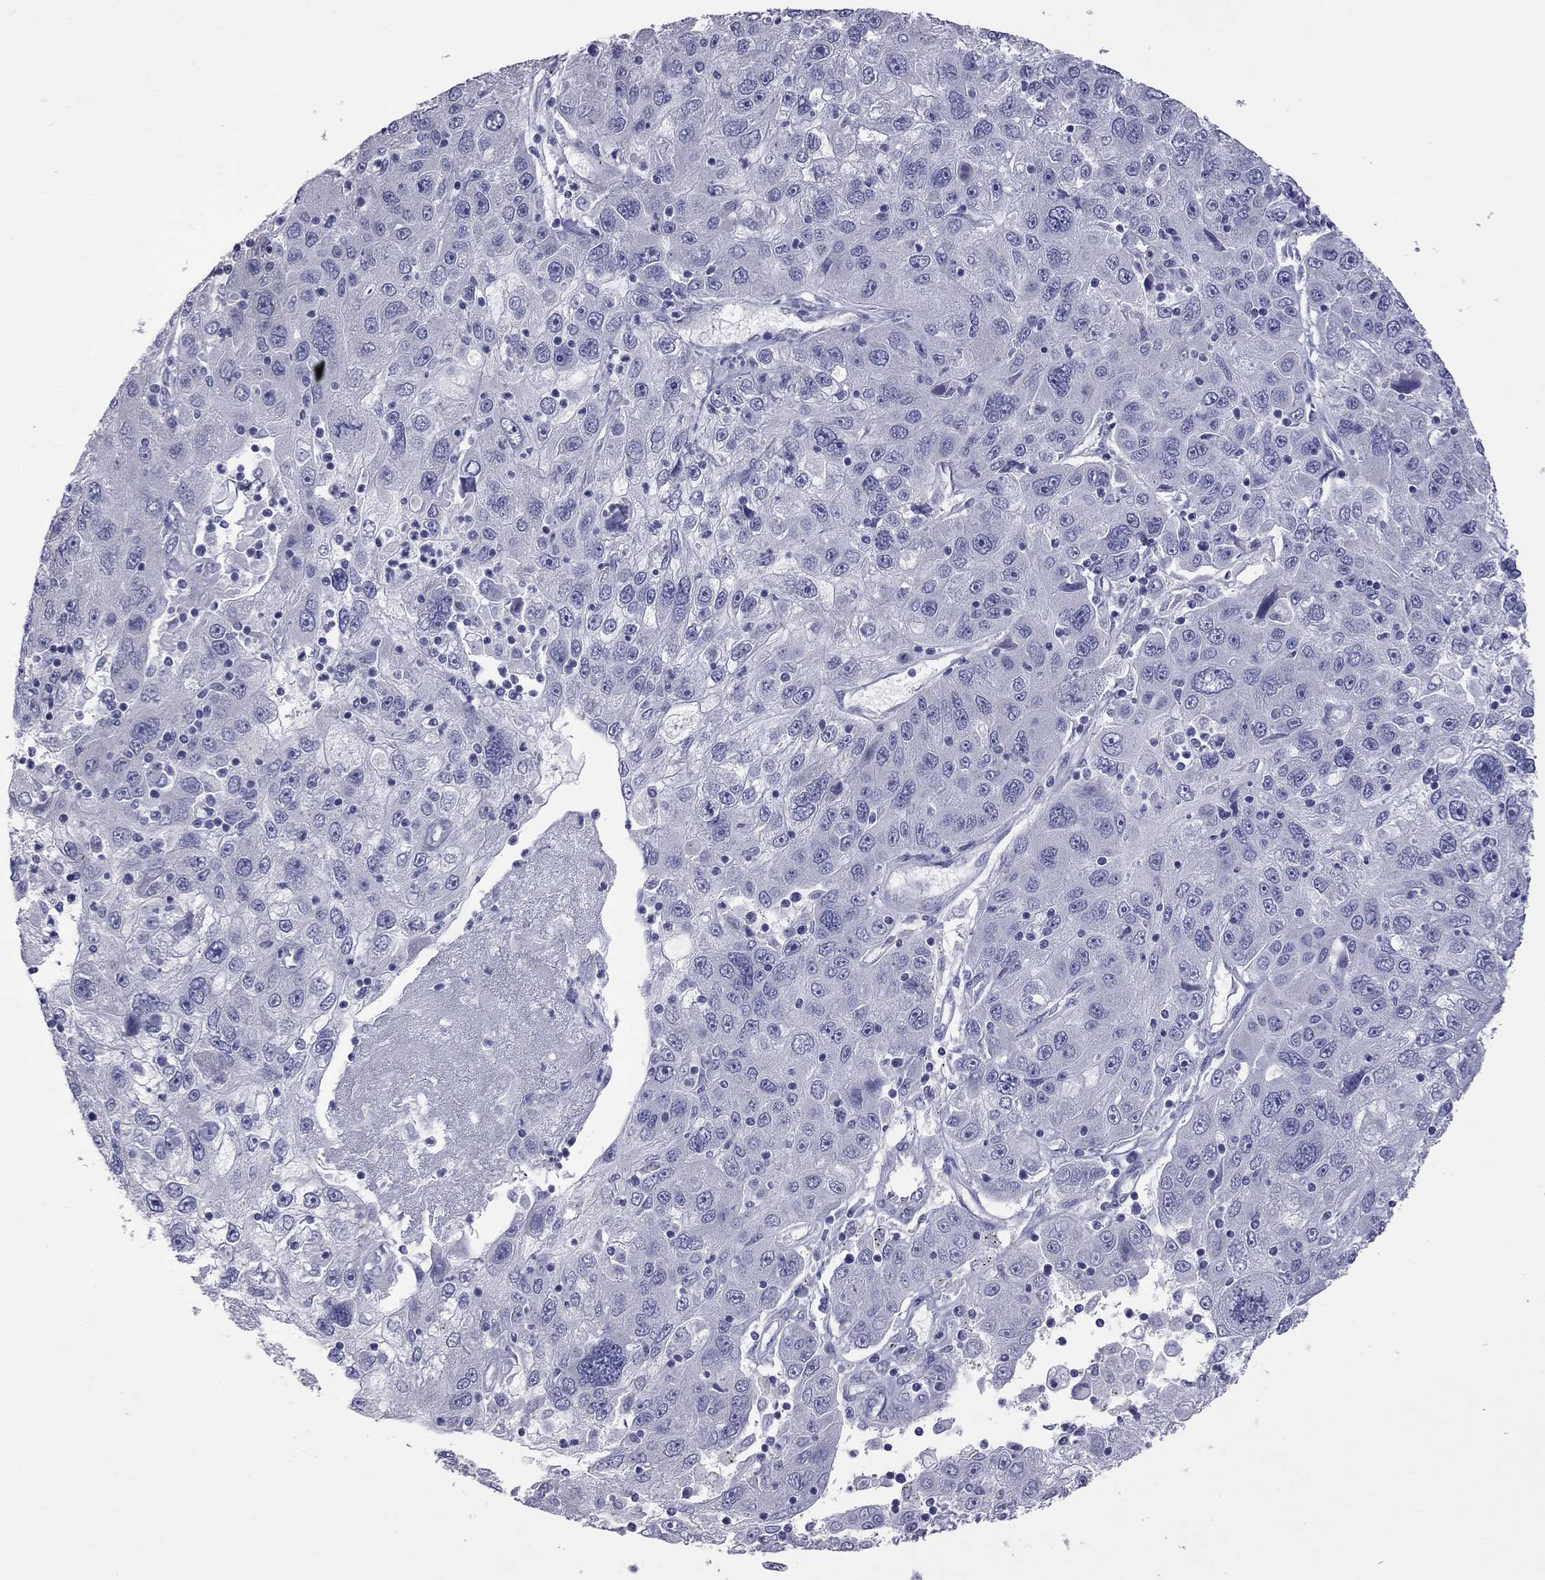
{"staining": {"intensity": "negative", "quantity": "none", "location": "none"}, "tissue": "stomach cancer", "cell_type": "Tumor cells", "image_type": "cancer", "snomed": [{"axis": "morphology", "description": "Adenocarcinoma, NOS"}, {"axis": "topography", "description": "Stomach"}], "caption": "Protein analysis of adenocarcinoma (stomach) shows no significant expression in tumor cells. (Brightfield microscopy of DAB immunohistochemistry at high magnification).", "gene": "HYLS1", "patient": {"sex": "male", "age": 56}}